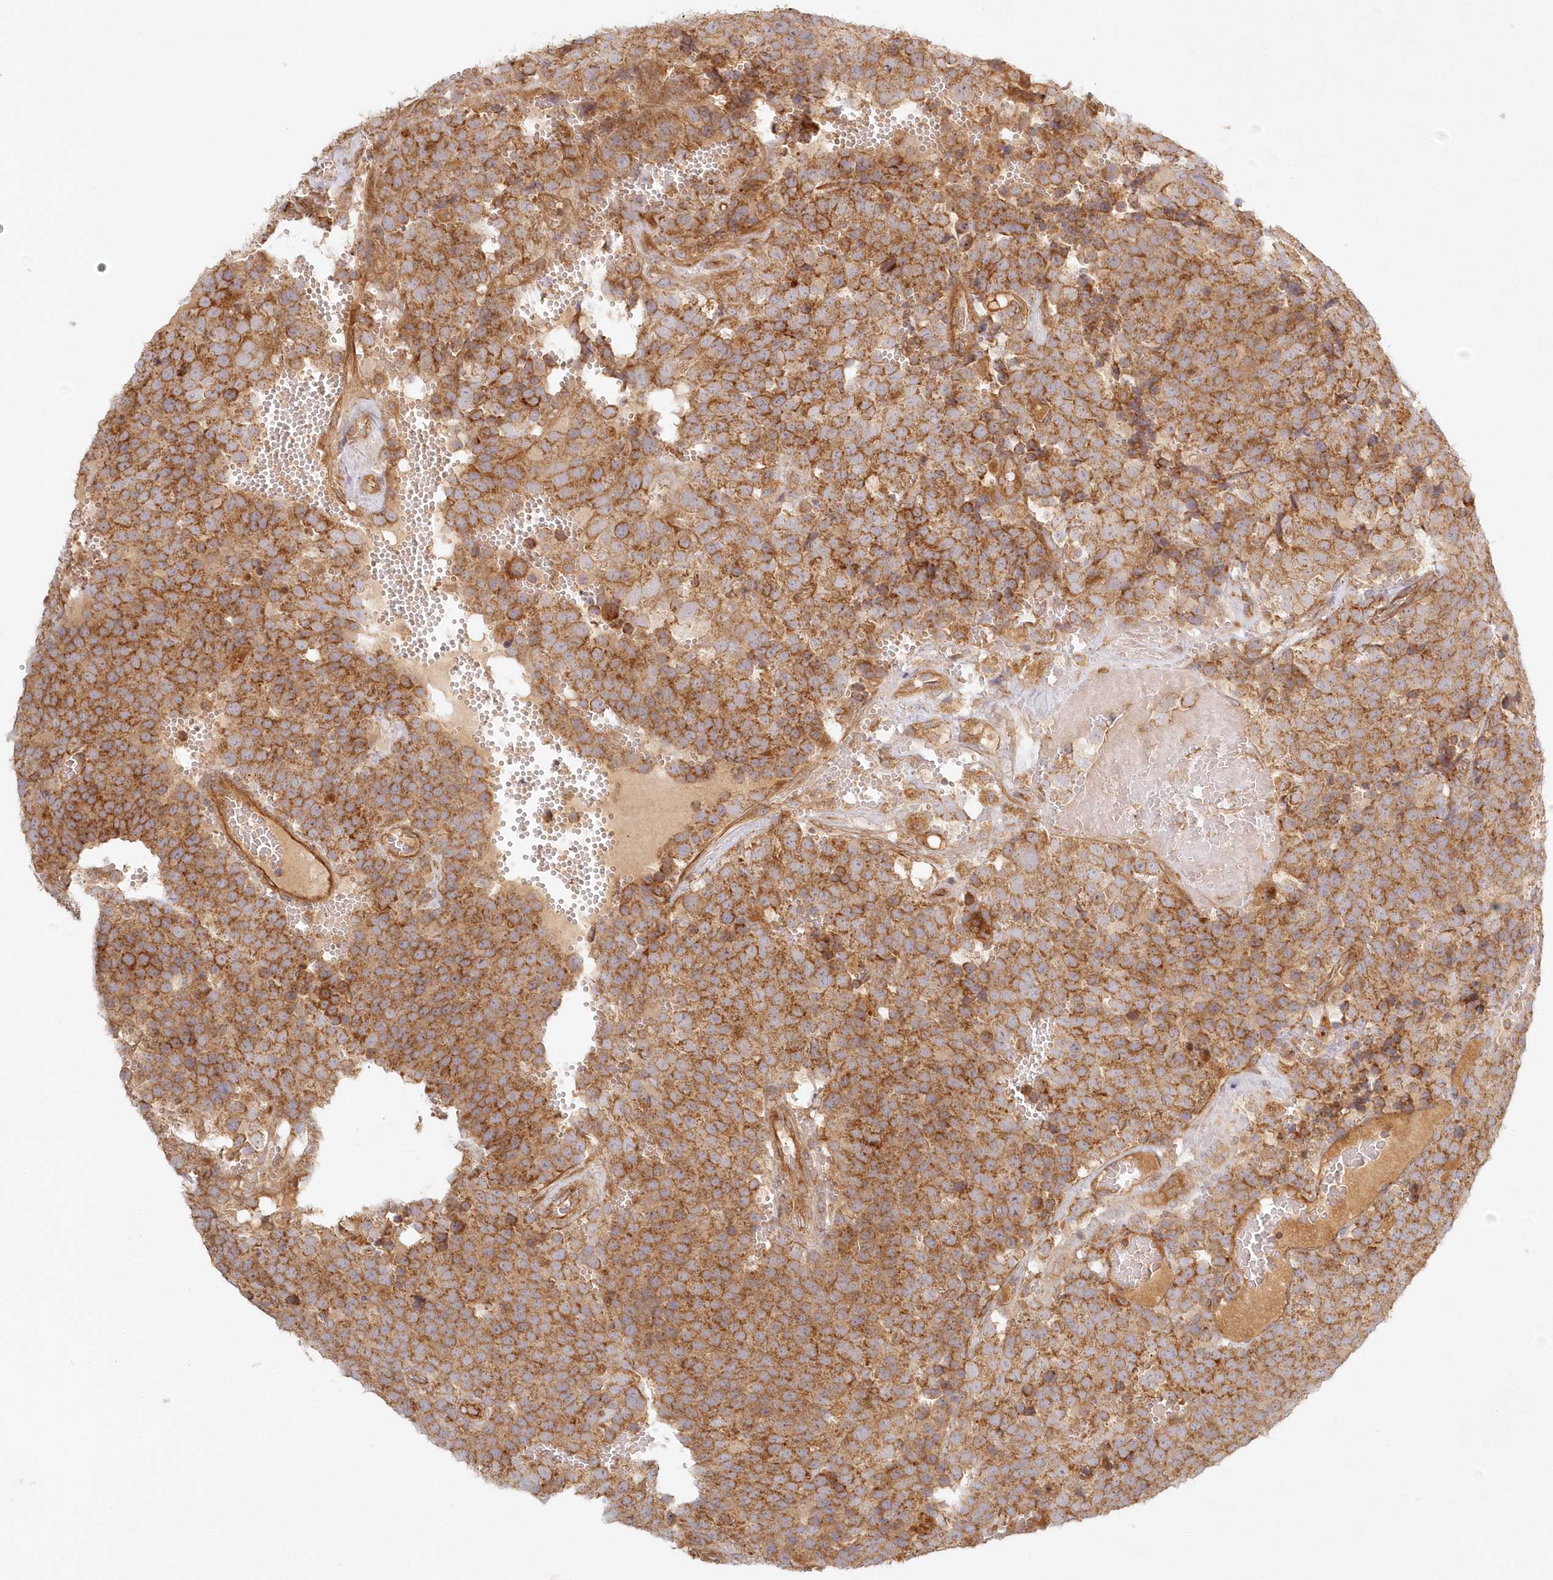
{"staining": {"intensity": "moderate", "quantity": ">75%", "location": "cytoplasmic/membranous"}, "tissue": "testis cancer", "cell_type": "Tumor cells", "image_type": "cancer", "snomed": [{"axis": "morphology", "description": "Seminoma, NOS"}, {"axis": "topography", "description": "Testis"}], "caption": "Immunohistochemical staining of testis seminoma exhibits medium levels of moderate cytoplasmic/membranous protein positivity in approximately >75% of tumor cells. (DAB IHC with brightfield microscopy, high magnification).", "gene": "KIAA0232", "patient": {"sex": "male", "age": 71}}